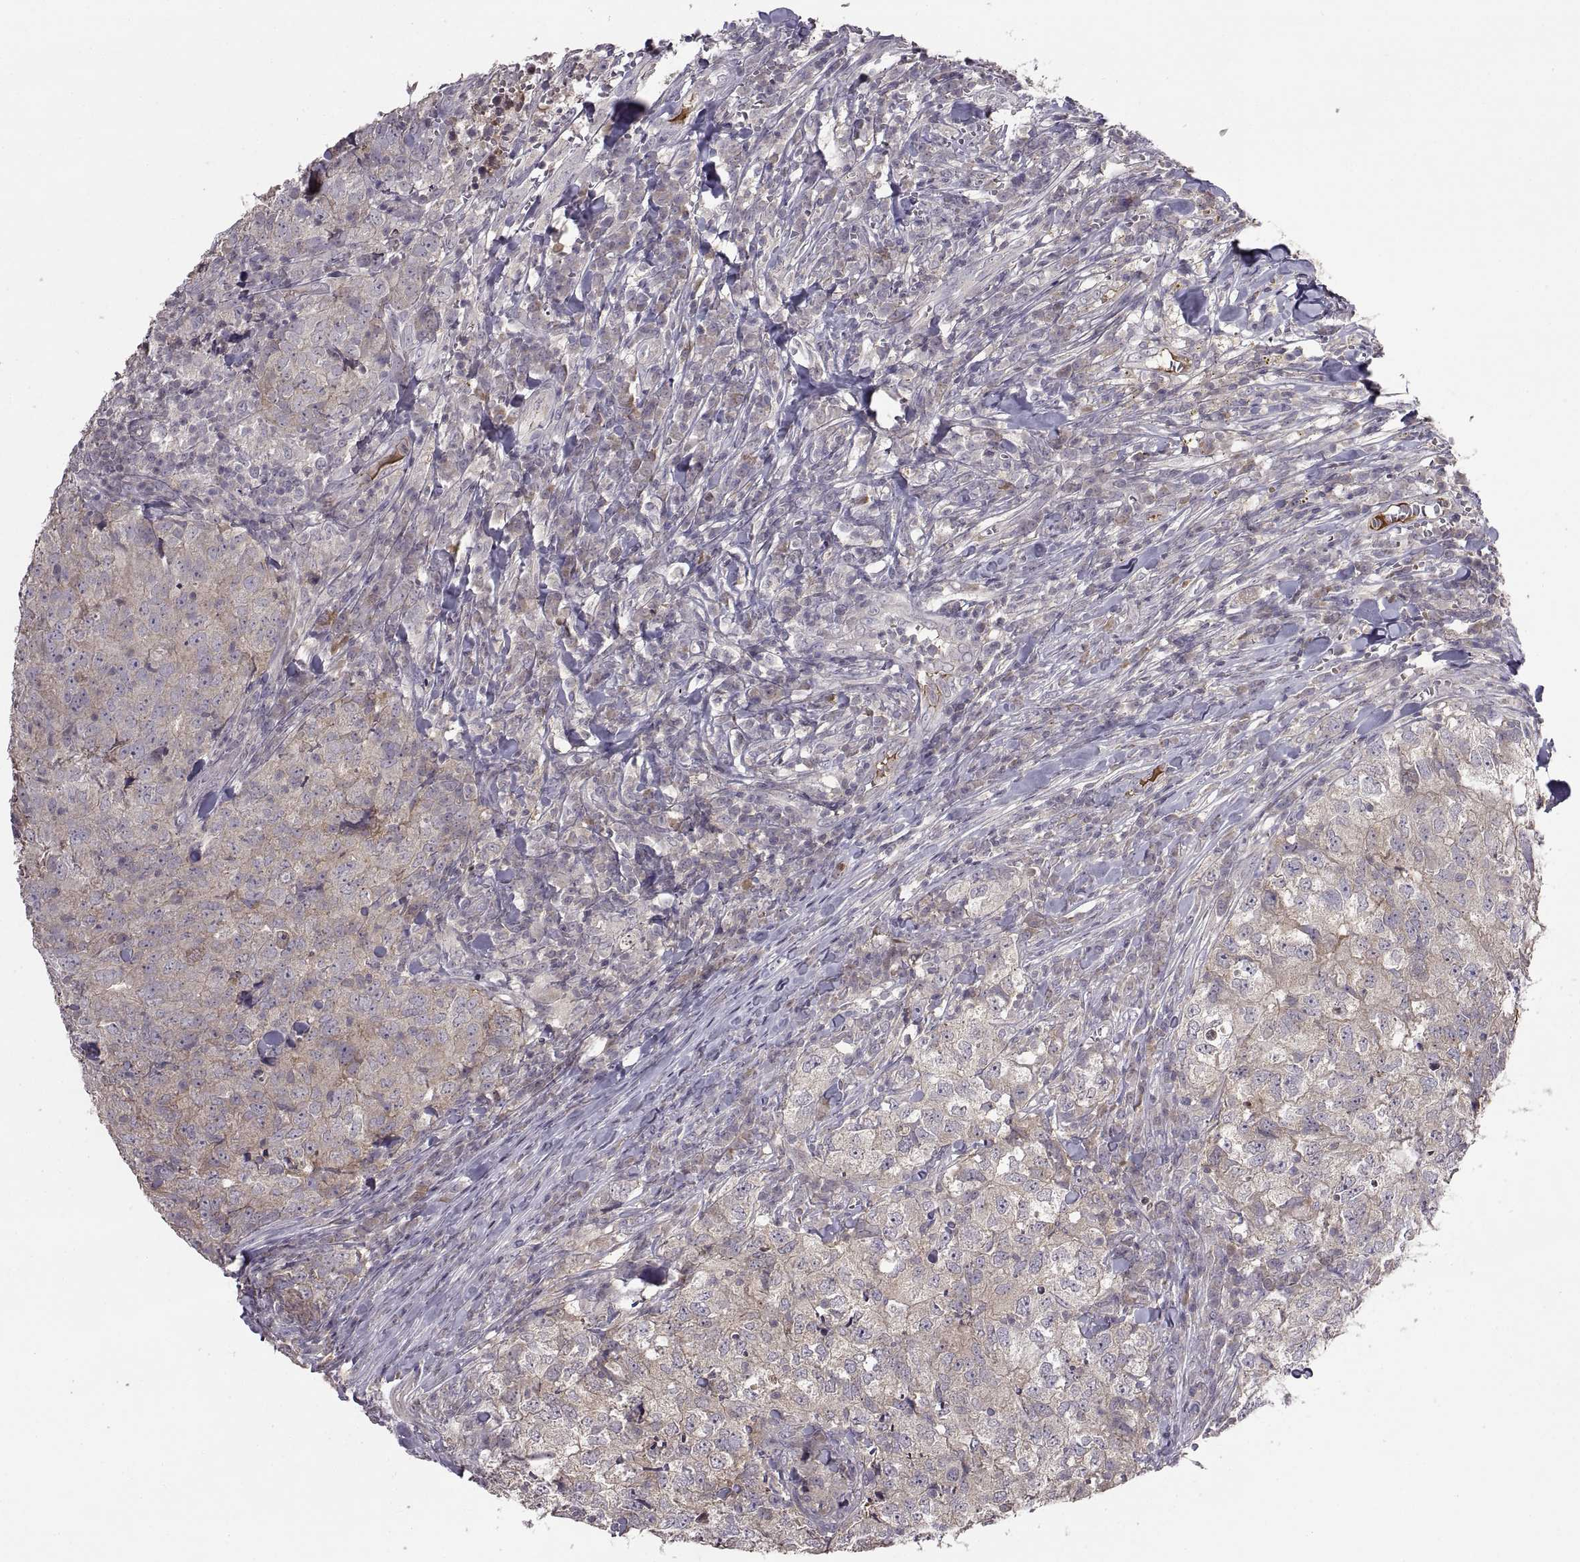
{"staining": {"intensity": "weak", "quantity": "<25%", "location": "cytoplasmic/membranous"}, "tissue": "breast cancer", "cell_type": "Tumor cells", "image_type": "cancer", "snomed": [{"axis": "morphology", "description": "Duct carcinoma"}, {"axis": "topography", "description": "Breast"}], "caption": "IHC histopathology image of neoplastic tissue: human invasive ductal carcinoma (breast) stained with DAB shows no significant protein expression in tumor cells. The staining was performed using DAB to visualize the protein expression in brown, while the nuclei were stained in blue with hematoxylin (Magnification: 20x).", "gene": "NMNAT2", "patient": {"sex": "female", "age": 30}}